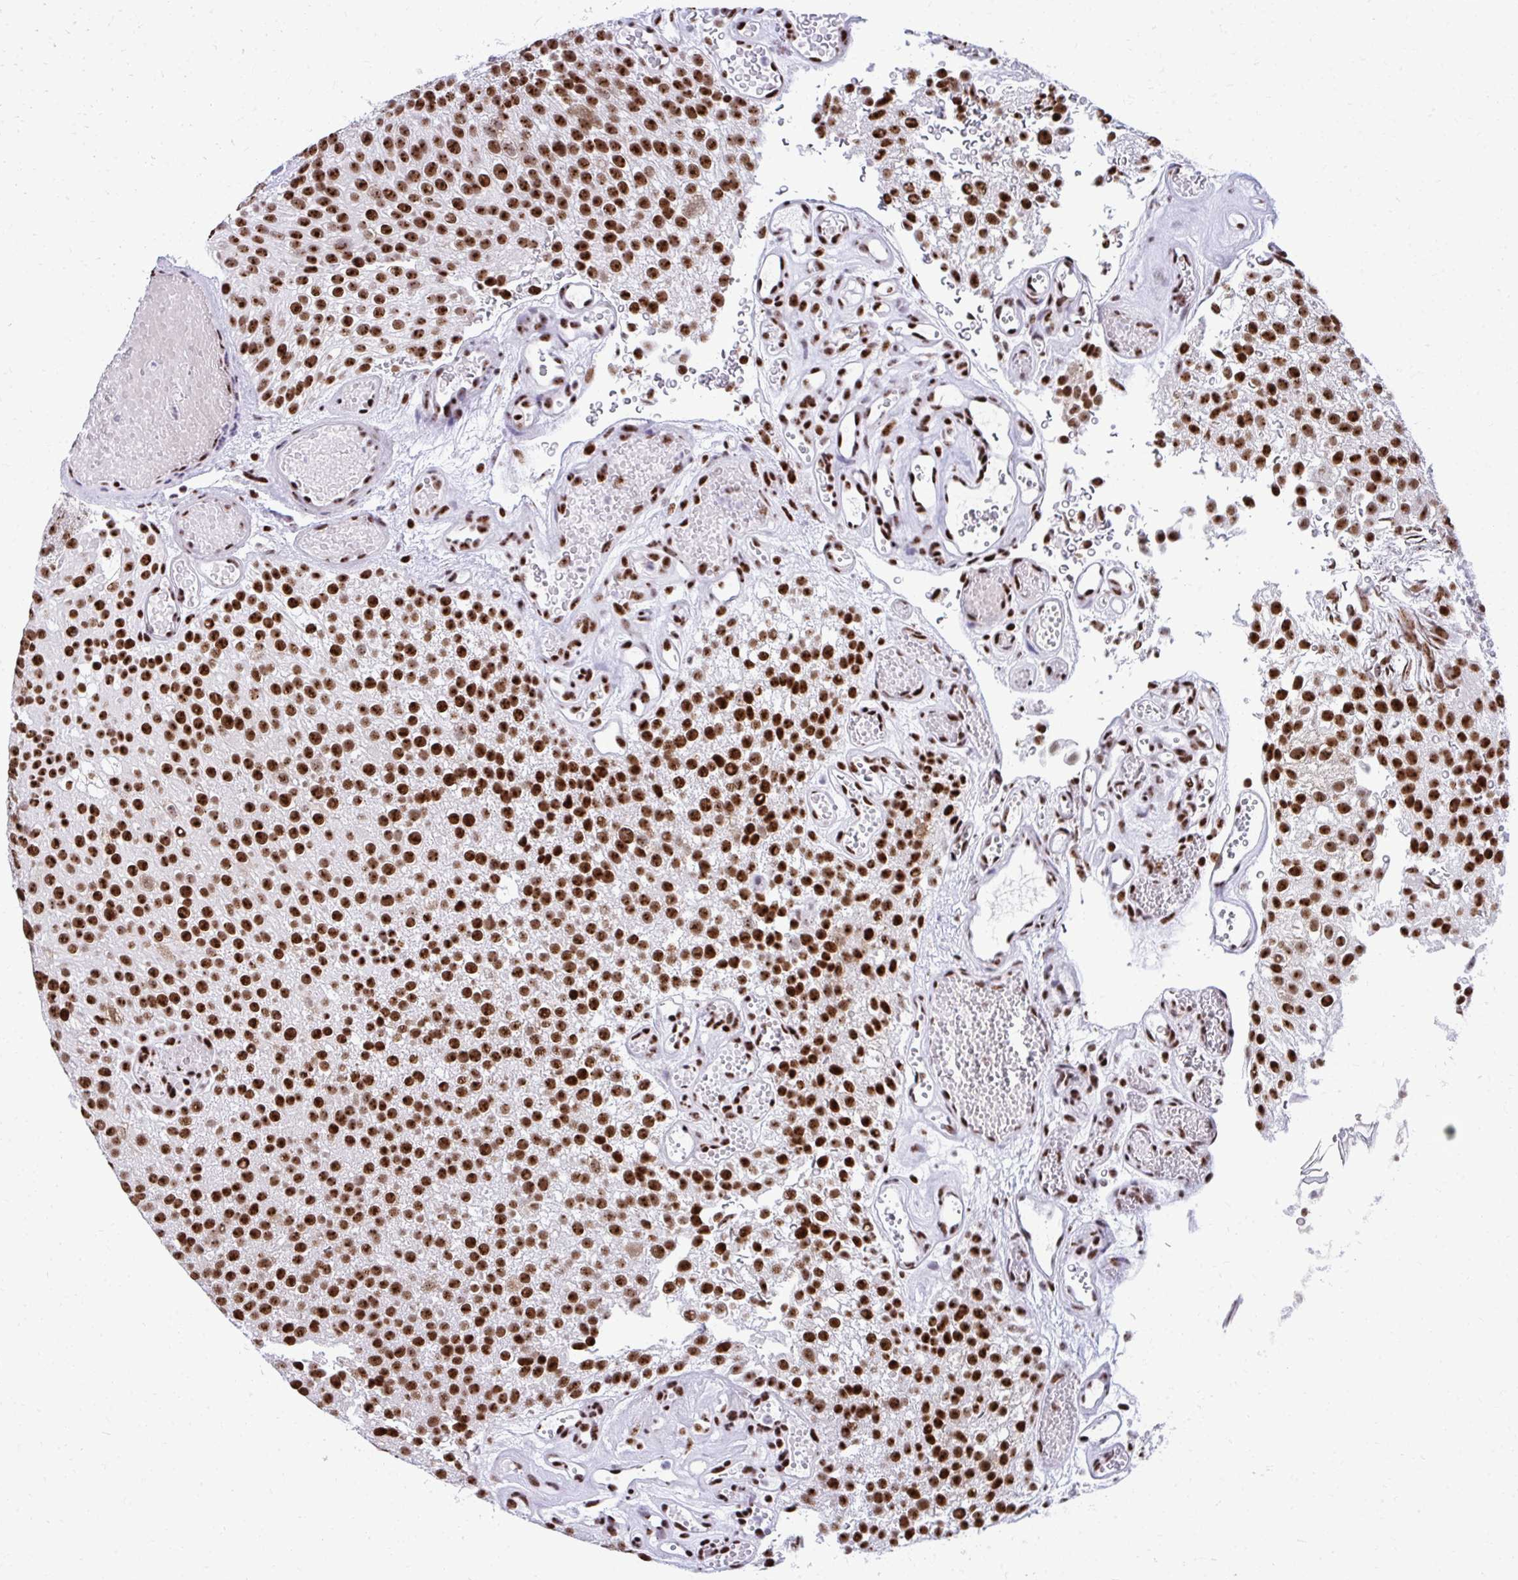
{"staining": {"intensity": "strong", "quantity": ">75%", "location": "nuclear"}, "tissue": "urothelial cancer", "cell_type": "Tumor cells", "image_type": "cancer", "snomed": [{"axis": "morphology", "description": "Urothelial carcinoma, Low grade"}, {"axis": "topography", "description": "Urinary bladder"}], "caption": "Urothelial carcinoma (low-grade) was stained to show a protein in brown. There is high levels of strong nuclear positivity in approximately >75% of tumor cells. (DAB (3,3'-diaminobenzidine) IHC with brightfield microscopy, high magnification).", "gene": "PELP1", "patient": {"sex": "male", "age": 78}}